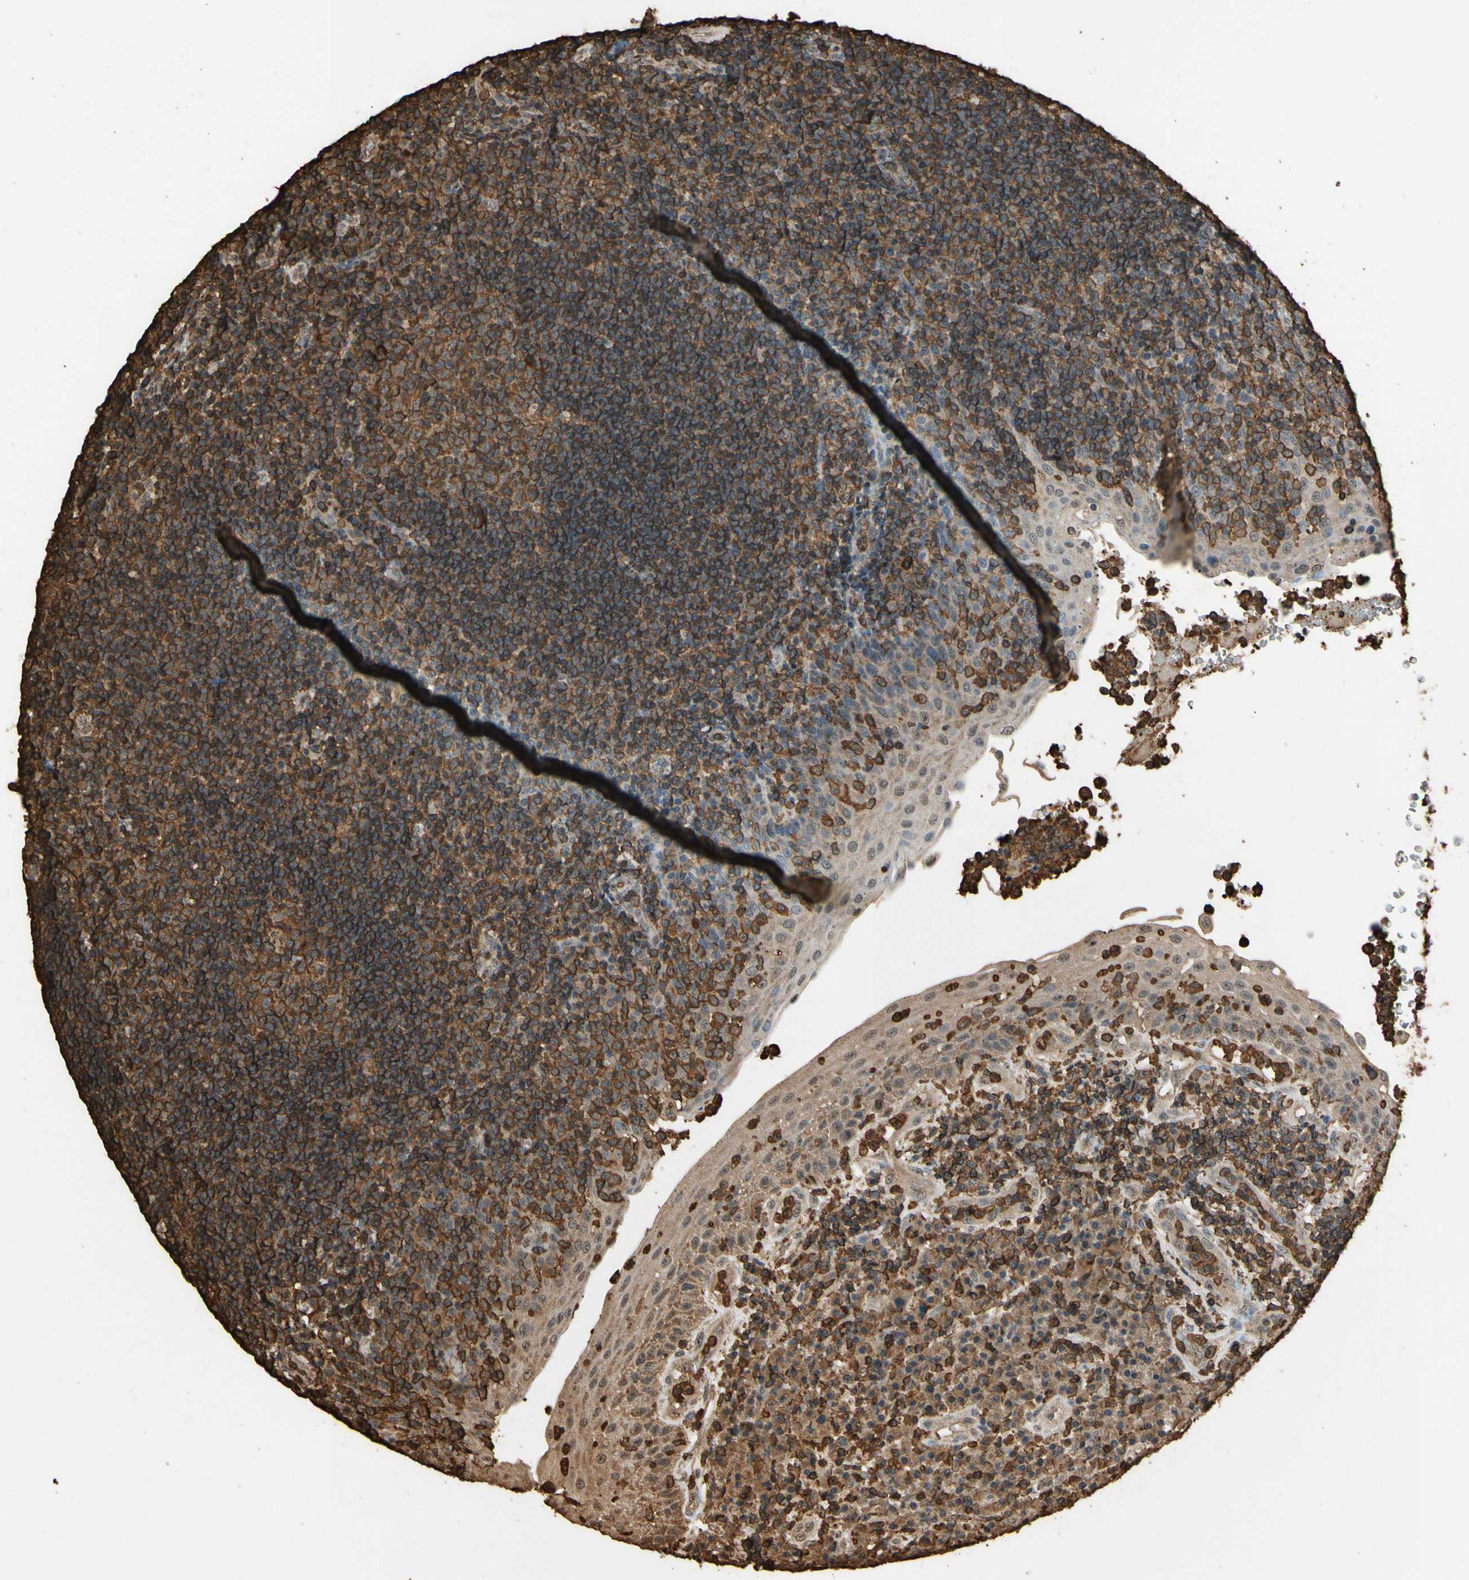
{"staining": {"intensity": "strong", "quantity": ">75%", "location": "cytoplasmic/membranous"}, "tissue": "tonsil", "cell_type": "Germinal center cells", "image_type": "normal", "snomed": [{"axis": "morphology", "description": "Normal tissue, NOS"}, {"axis": "topography", "description": "Tonsil"}], "caption": "An image of tonsil stained for a protein exhibits strong cytoplasmic/membranous brown staining in germinal center cells. (brown staining indicates protein expression, while blue staining denotes nuclei).", "gene": "TNFSF13B", "patient": {"sex": "female", "age": 40}}